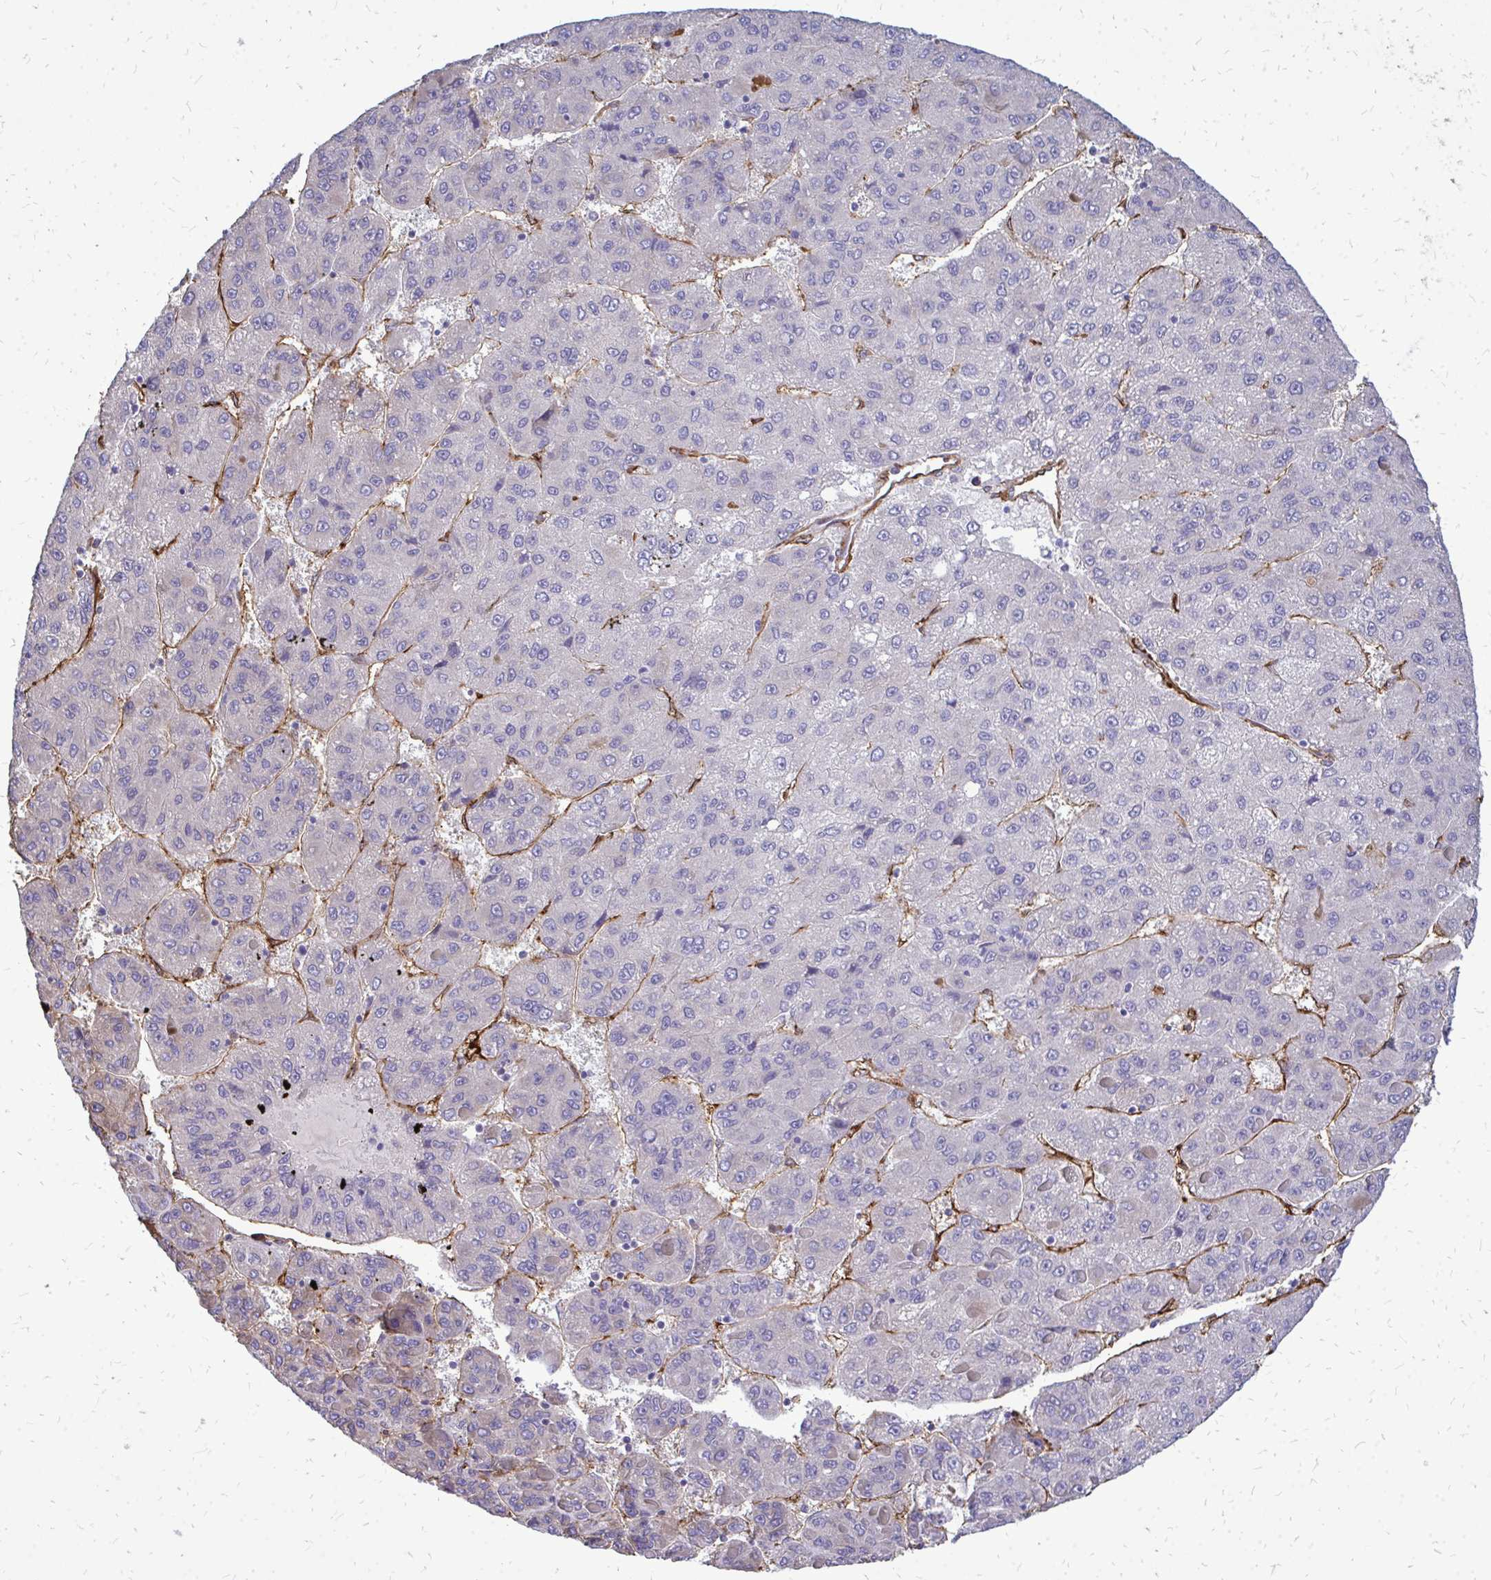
{"staining": {"intensity": "negative", "quantity": "none", "location": "none"}, "tissue": "liver cancer", "cell_type": "Tumor cells", "image_type": "cancer", "snomed": [{"axis": "morphology", "description": "Carcinoma, Hepatocellular, NOS"}, {"axis": "topography", "description": "Liver"}], "caption": "Protein analysis of hepatocellular carcinoma (liver) displays no significant positivity in tumor cells.", "gene": "MARCKSL1", "patient": {"sex": "female", "age": 82}}